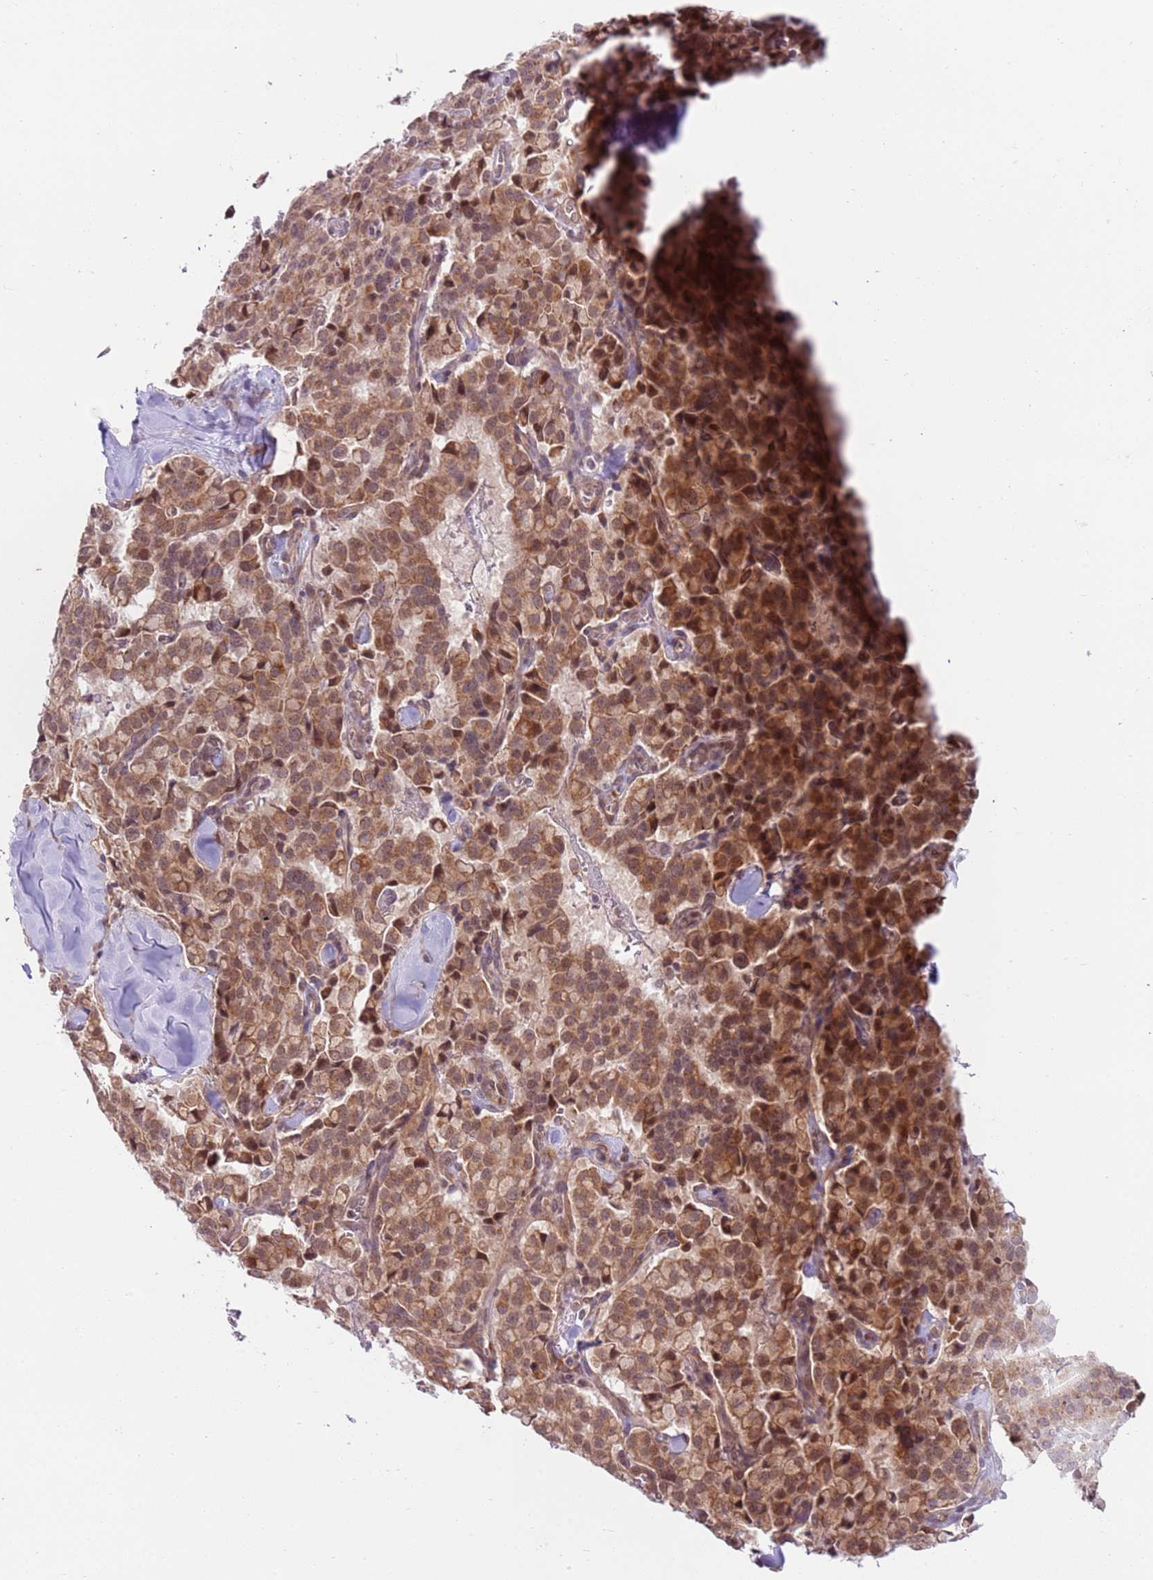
{"staining": {"intensity": "moderate", "quantity": ">75%", "location": "cytoplasmic/membranous"}, "tissue": "pancreatic cancer", "cell_type": "Tumor cells", "image_type": "cancer", "snomed": [{"axis": "morphology", "description": "Adenocarcinoma, NOS"}, {"axis": "topography", "description": "Pancreas"}], "caption": "Approximately >75% of tumor cells in human pancreatic cancer (adenocarcinoma) show moderate cytoplasmic/membranous protein expression as visualized by brown immunohistochemical staining.", "gene": "DCAF4", "patient": {"sex": "male", "age": 65}}